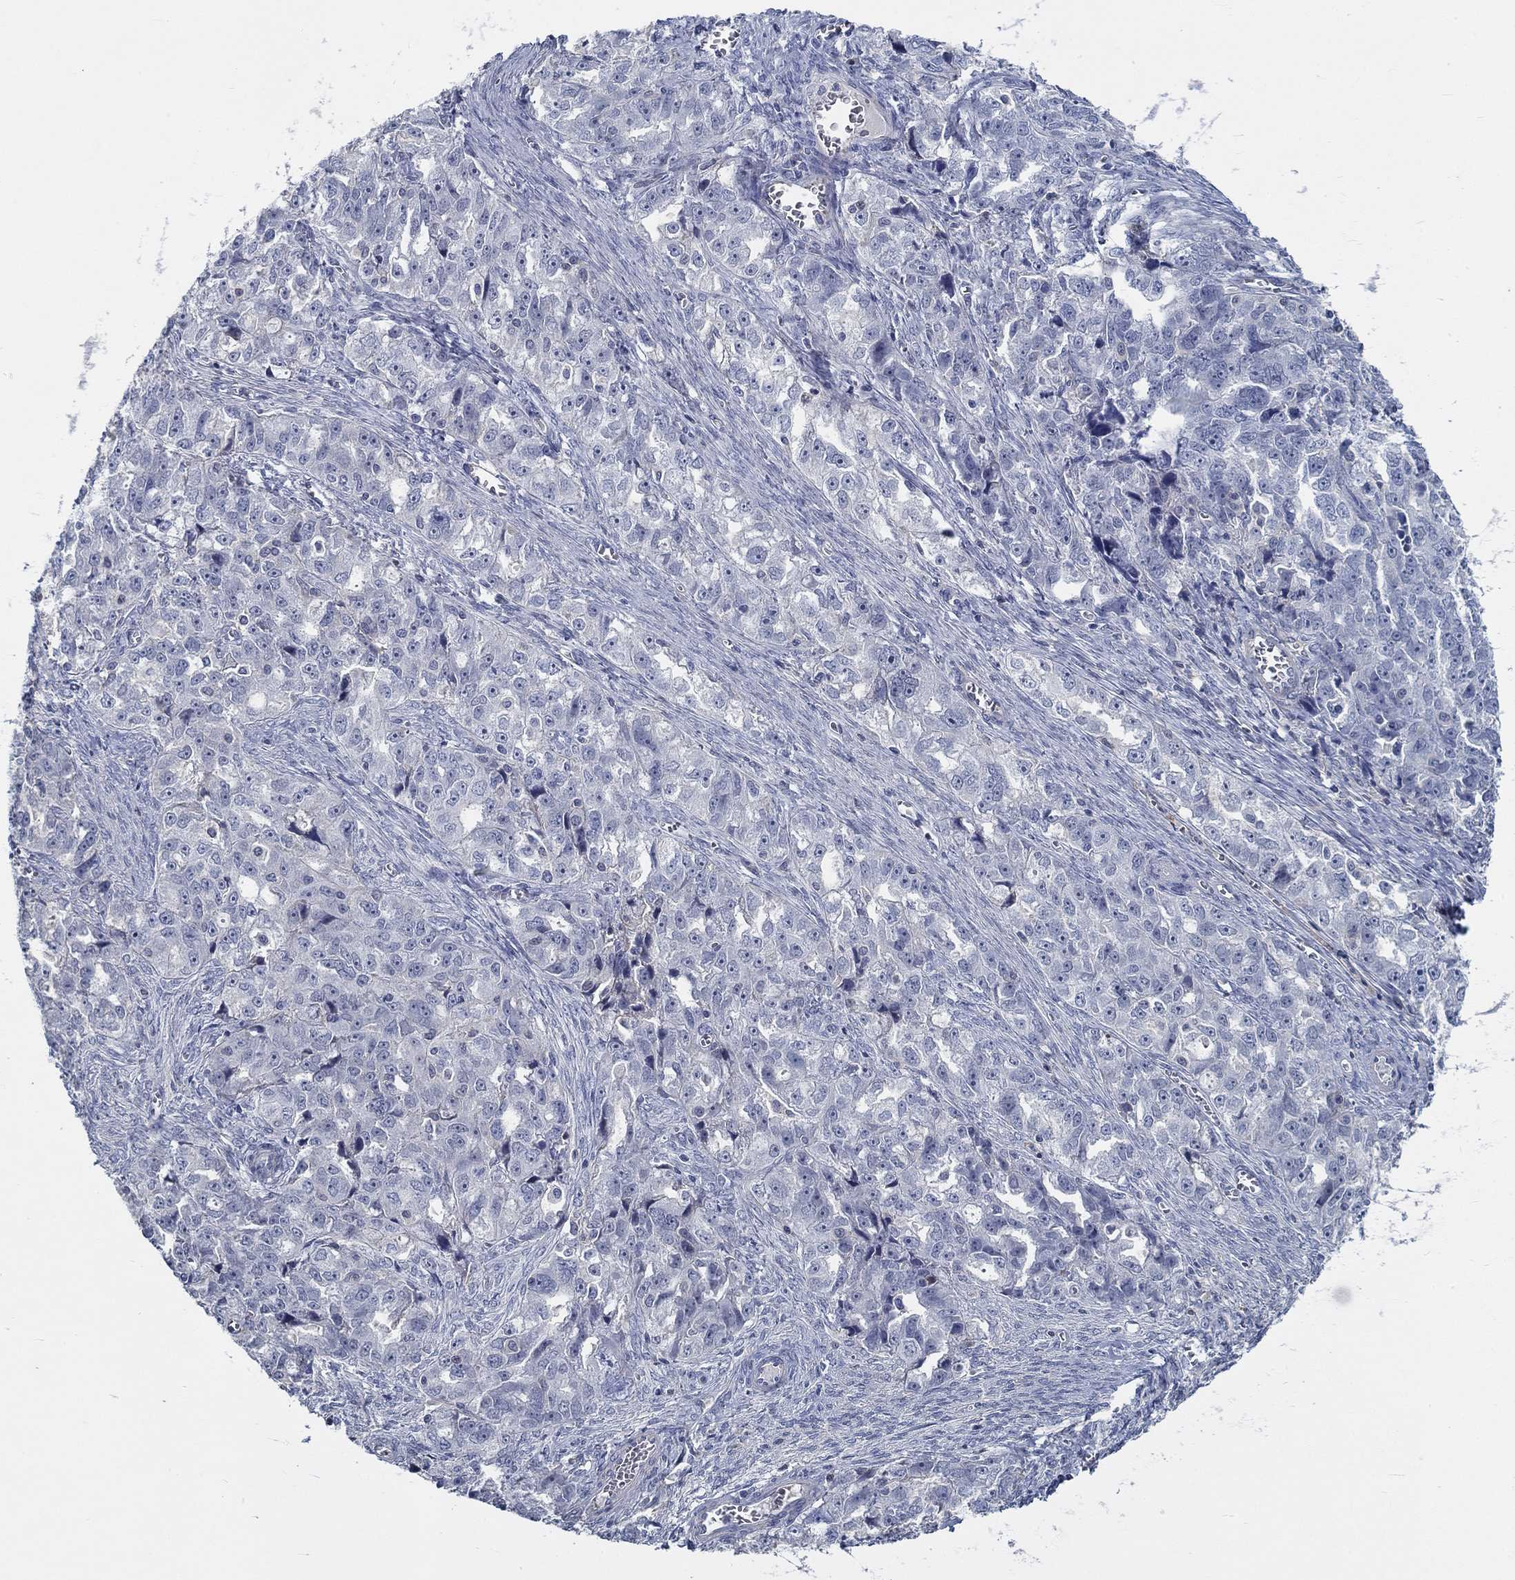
{"staining": {"intensity": "negative", "quantity": "none", "location": "none"}, "tissue": "ovarian cancer", "cell_type": "Tumor cells", "image_type": "cancer", "snomed": [{"axis": "morphology", "description": "Cystadenocarcinoma, serous, NOS"}, {"axis": "topography", "description": "Ovary"}], "caption": "A high-resolution photomicrograph shows IHC staining of ovarian serous cystadenocarcinoma, which exhibits no significant positivity in tumor cells.", "gene": "MYBPC1", "patient": {"sex": "female", "age": 51}}